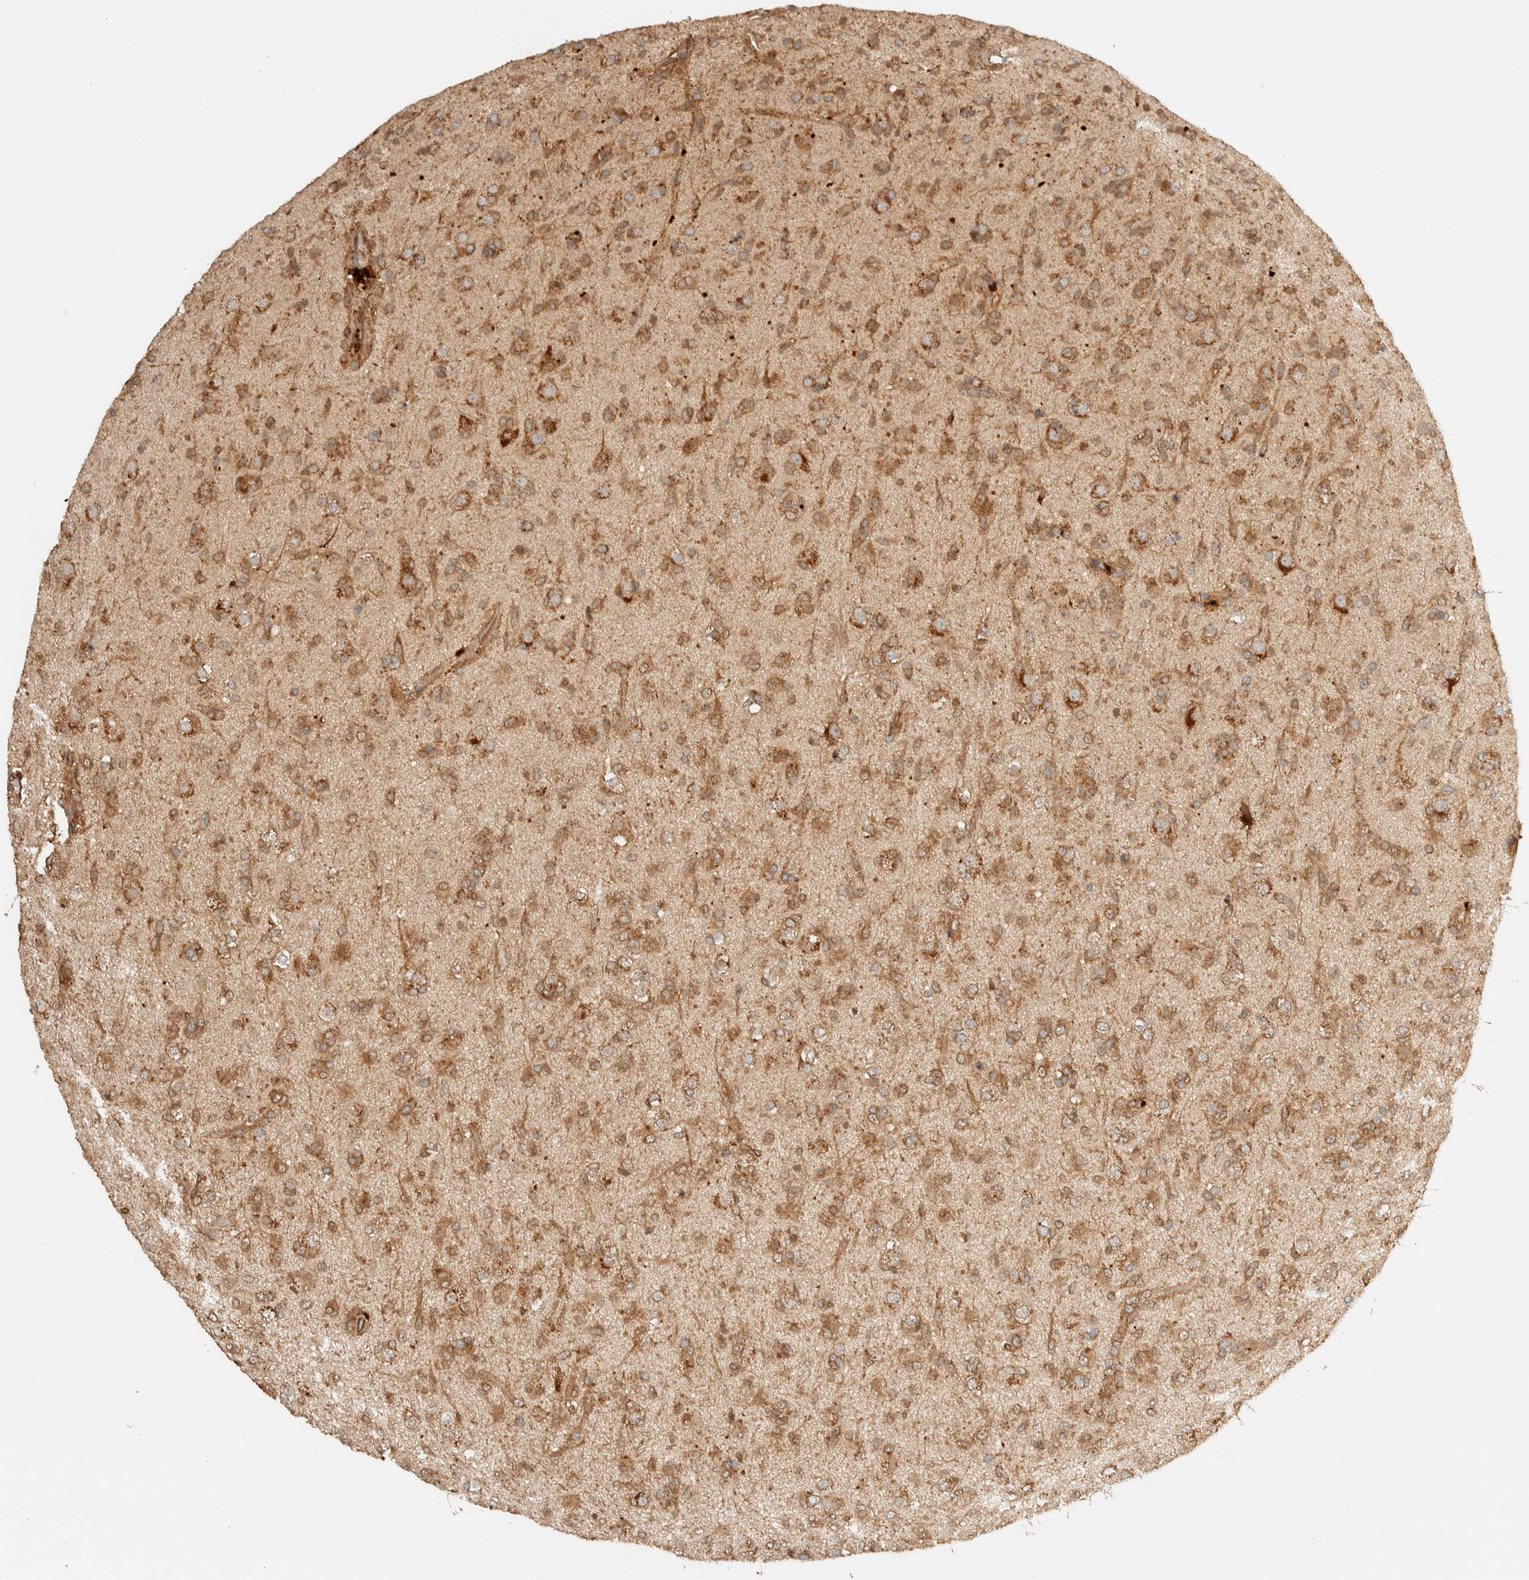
{"staining": {"intensity": "moderate", "quantity": ">75%", "location": "cytoplasmic/membranous"}, "tissue": "glioma", "cell_type": "Tumor cells", "image_type": "cancer", "snomed": [{"axis": "morphology", "description": "Glioma, malignant, Low grade"}, {"axis": "topography", "description": "Brain"}], "caption": "Glioma stained for a protein reveals moderate cytoplasmic/membranous positivity in tumor cells. Using DAB (brown) and hematoxylin (blue) stains, captured at high magnification using brightfield microscopy.", "gene": "TMEM192", "patient": {"sex": "male", "age": 65}}